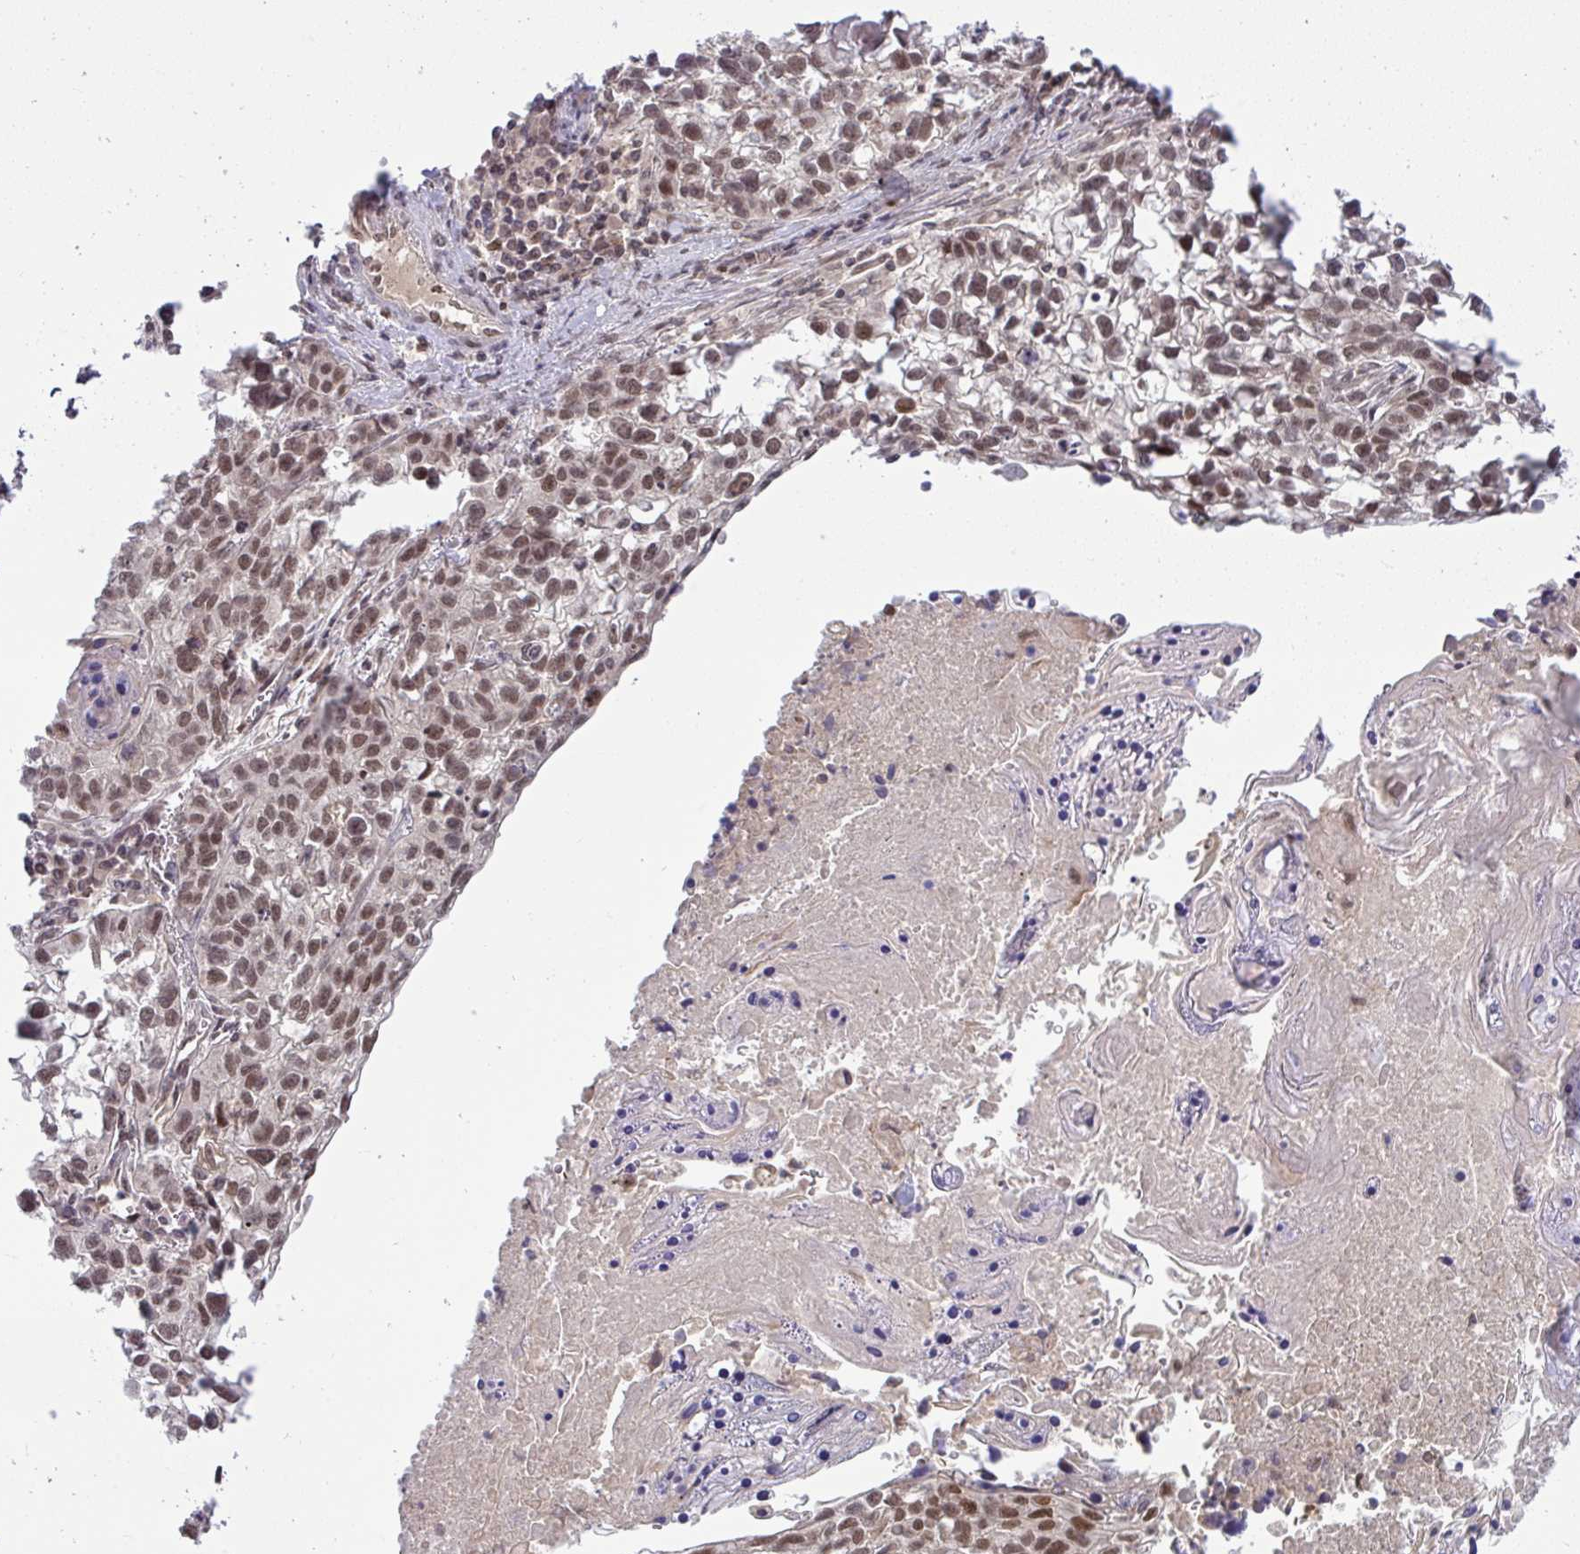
{"staining": {"intensity": "moderate", "quantity": ">75%", "location": "nuclear"}, "tissue": "lung cancer", "cell_type": "Tumor cells", "image_type": "cancer", "snomed": [{"axis": "morphology", "description": "Squamous cell carcinoma, NOS"}, {"axis": "topography", "description": "Lung"}], "caption": "This is an image of immunohistochemistry (IHC) staining of lung squamous cell carcinoma, which shows moderate positivity in the nuclear of tumor cells.", "gene": "KLF2", "patient": {"sex": "male", "age": 74}}